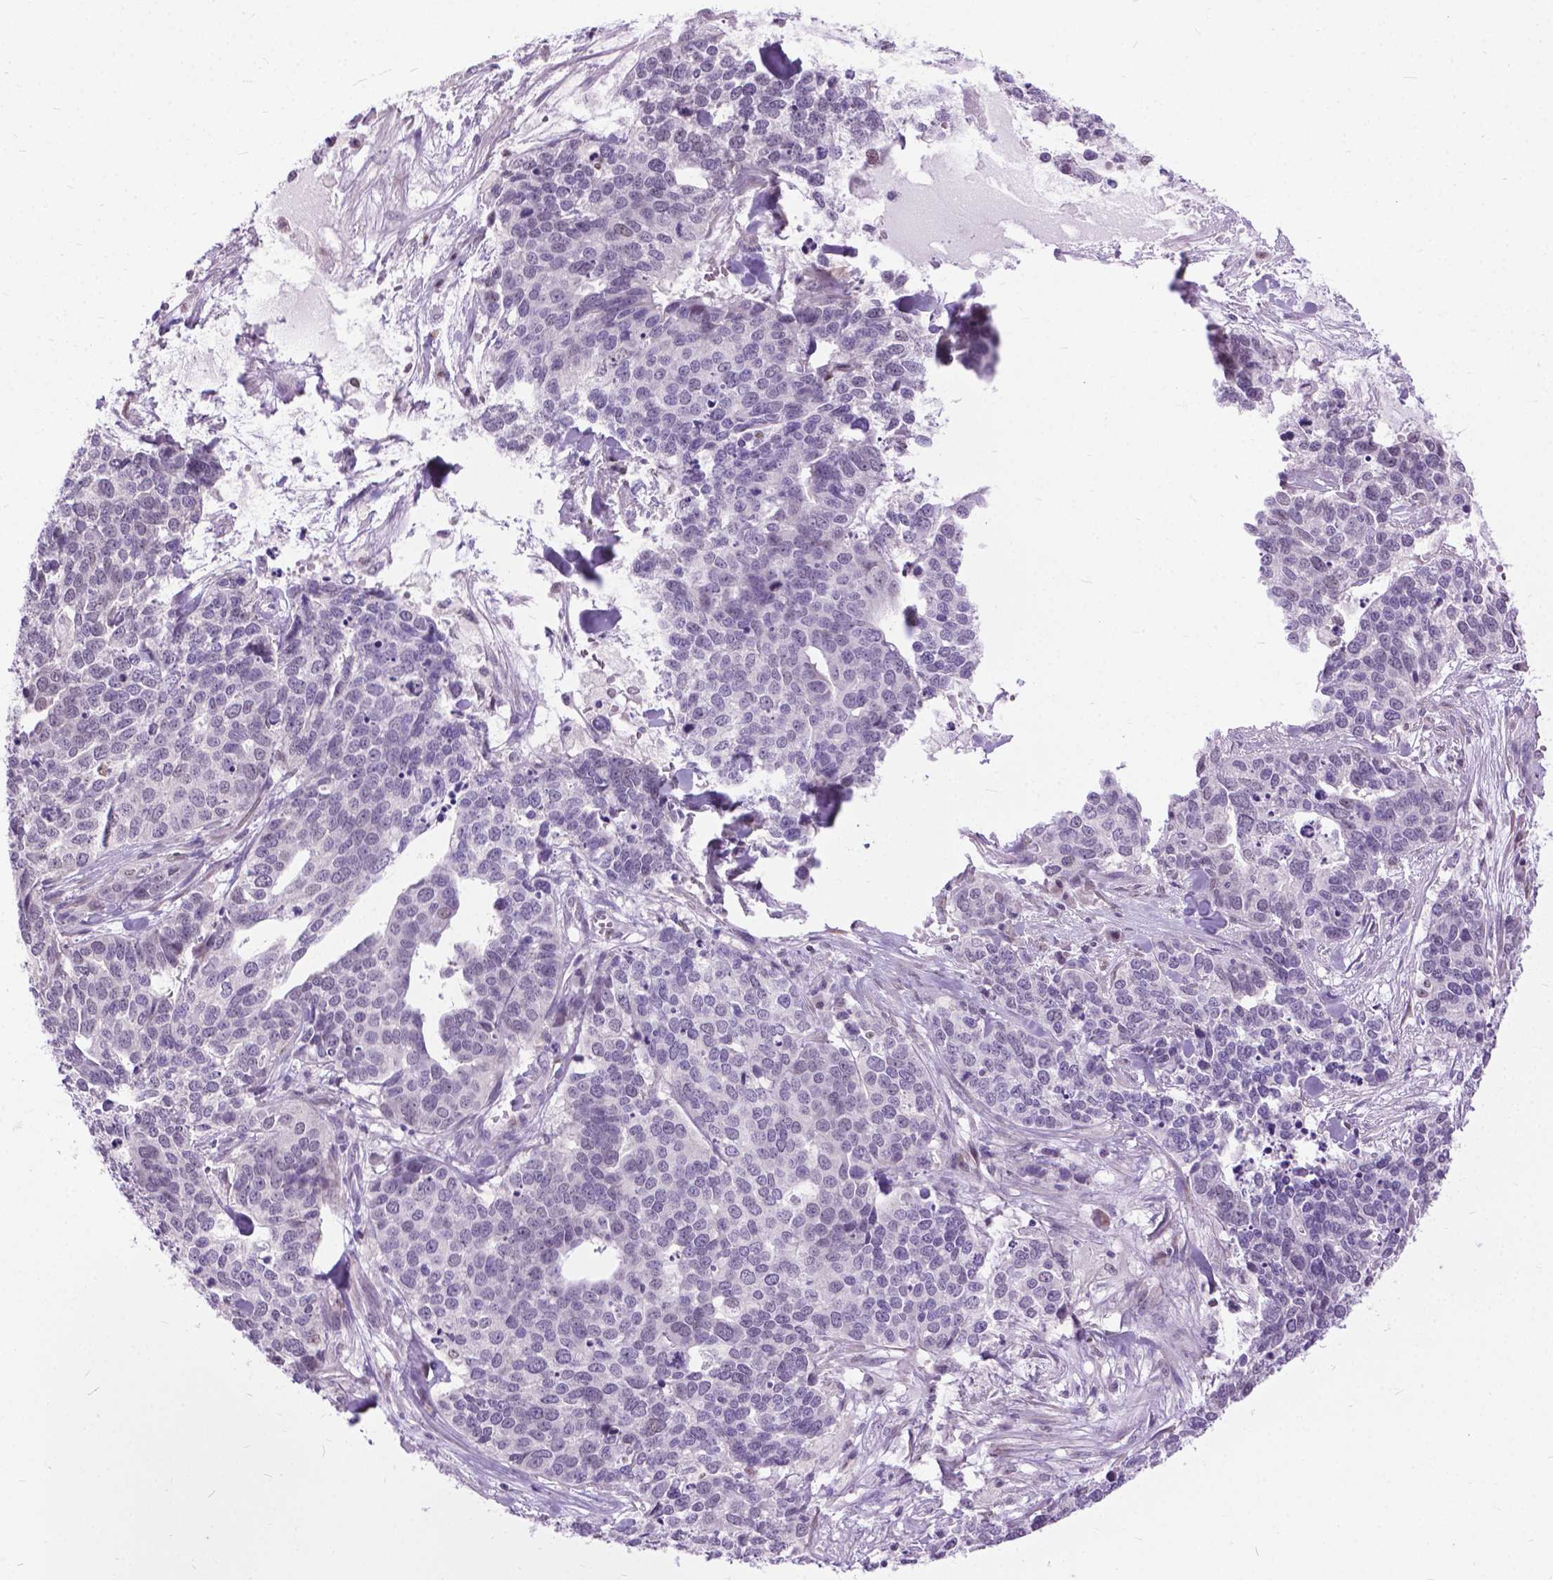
{"staining": {"intensity": "negative", "quantity": "none", "location": "none"}, "tissue": "ovarian cancer", "cell_type": "Tumor cells", "image_type": "cancer", "snomed": [{"axis": "morphology", "description": "Carcinoma, endometroid"}, {"axis": "topography", "description": "Ovary"}], "caption": "Ovarian endometroid carcinoma was stained to show a protein in brown. There is no significant expression in tumor cells.", "gene": "APCDD1L", "patient": {"sex": "female", "age": 65}}